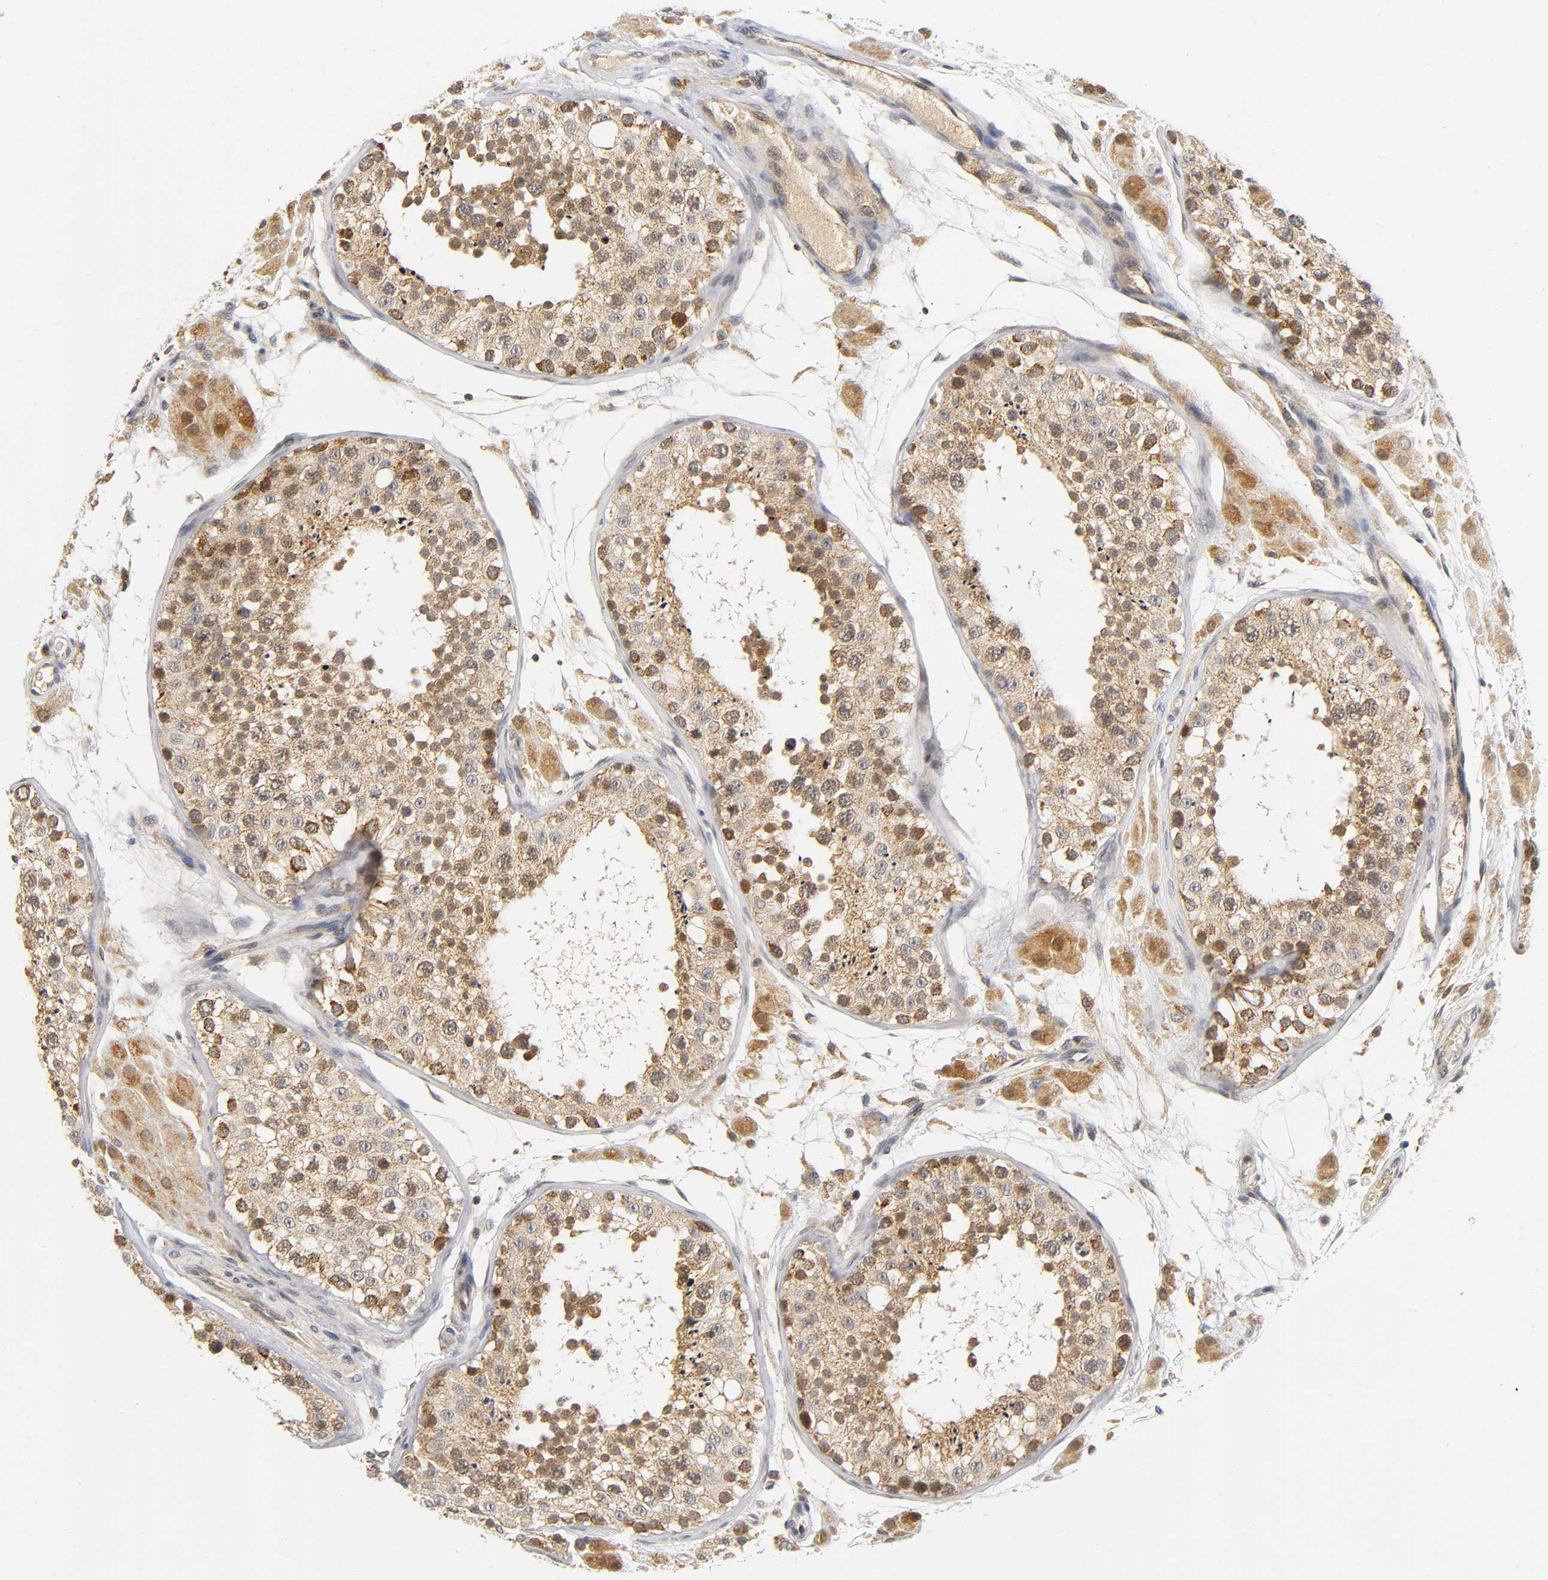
{"staining": {"intensity": "moderate", "quantity": ">75%", "location": "cytoplasmic/membranous"}, "tissue": "testis", "cell_type": "Cells in seminiferous ducts", "image_type": "normal", "snomed": [{"axis": "morphology", "description": "Normal tissue, NOS"}, {"axis": "topography", "description": "Testis"}], "caption": "DAB (3,3'-diaminobenzidine) immunohistochemical staining of normal human testis demonstrates moderate cytoplasmic/membranous protein staining in about >75% of cells in seminiferous ducts. (Brightfield microscopy of DAB IHC at high magnification).", "gene": "NRP1", "patient": {"sex": "male", "age": 26}}